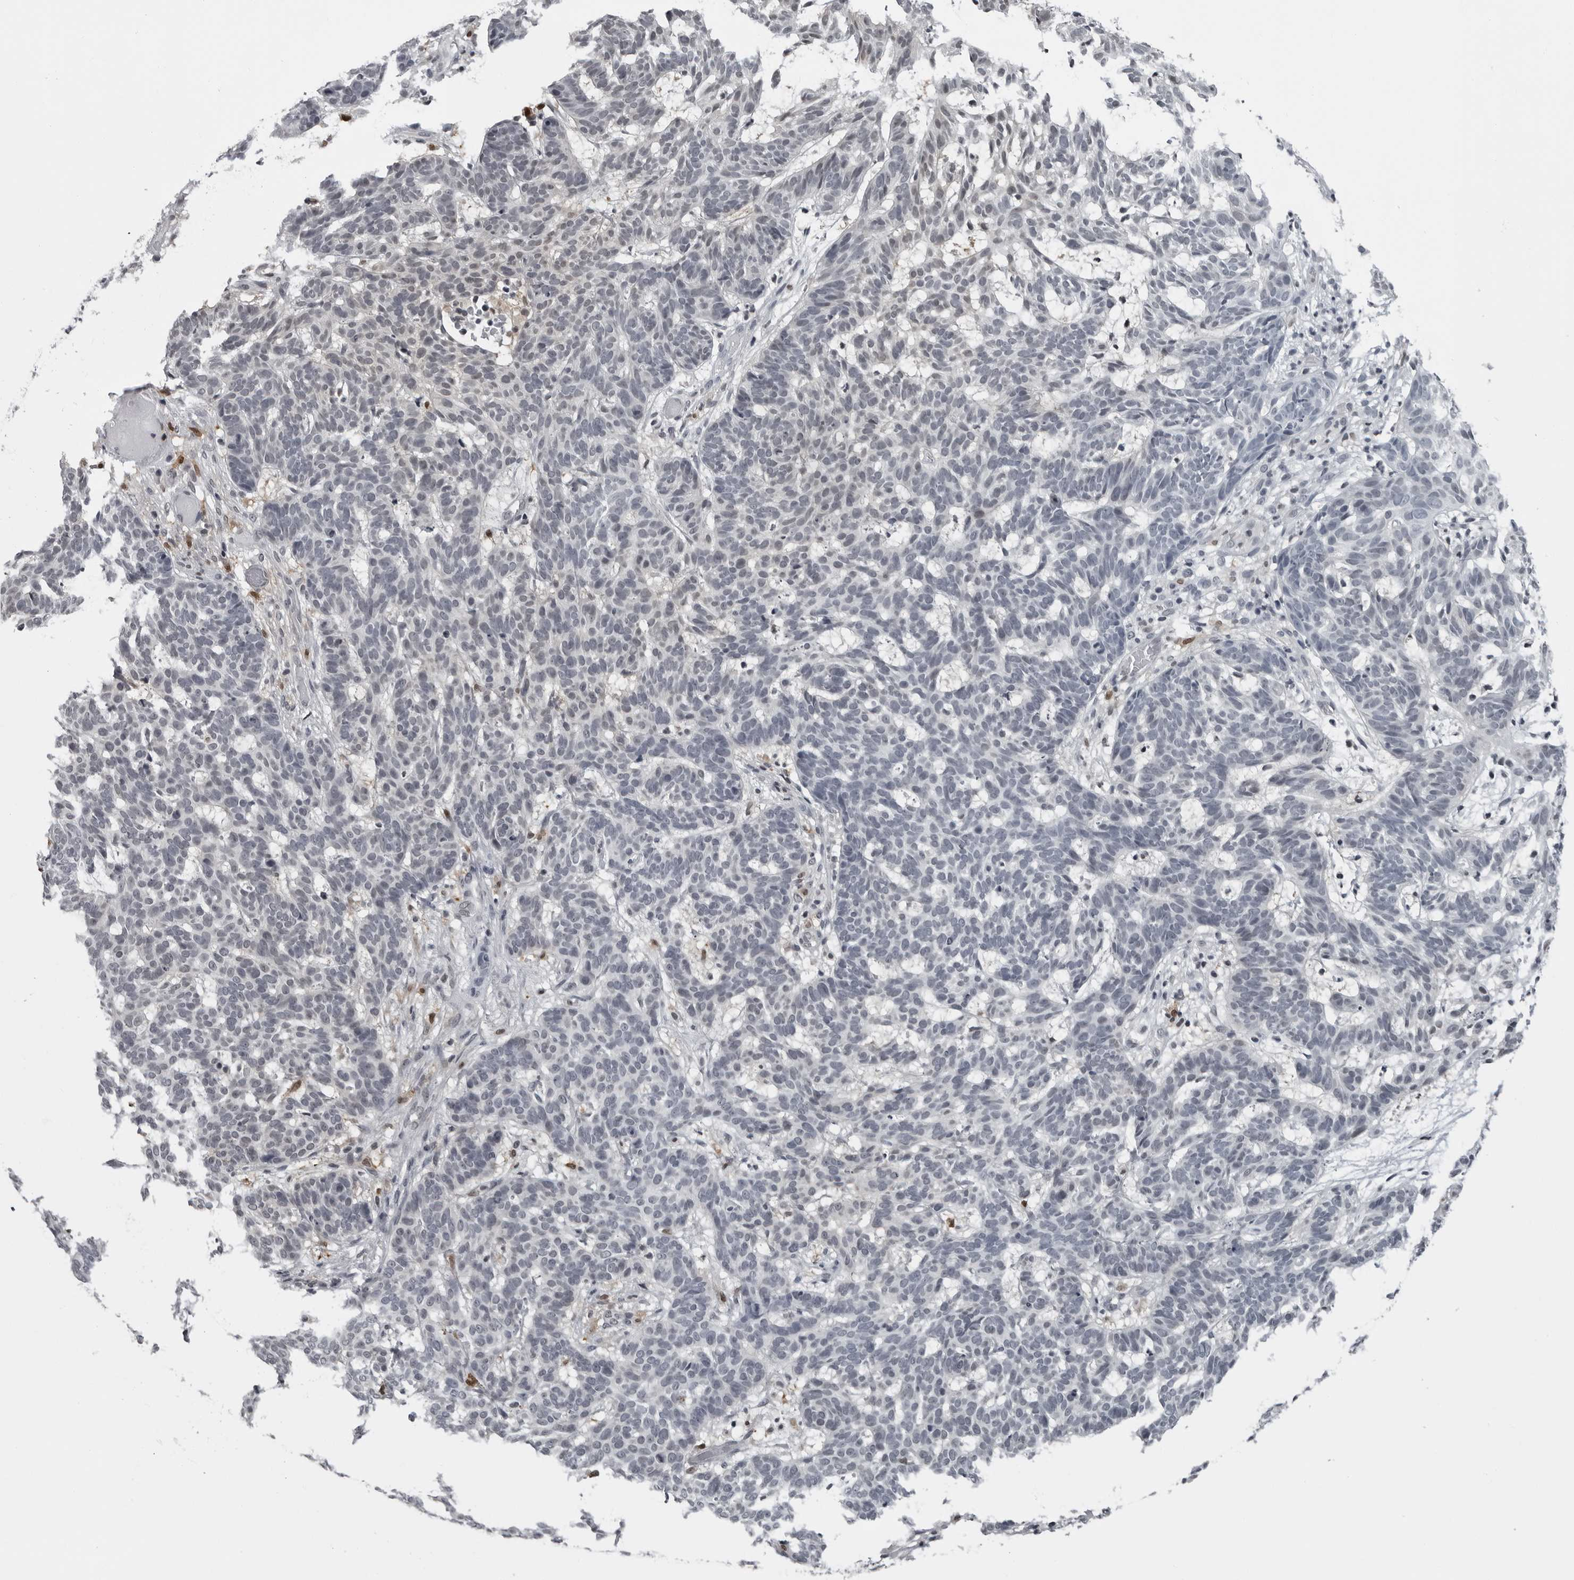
{"staining": {"intensity": "negative", "quantity": "none", "location": "none"}, "tissue": "skin cancer", "cell_type": "Tumor cells", "image_type": "cancer", "snomed": [{"axis": "morphology", "description": "Basal cell carcinoma"}, {"axis": "topography", "description": "Skin"}], "caption": "High magnification brightfield microscopy of skin cancer stained with DAB (3,3'-diaminobenzidine) (brown) and counterstained with hematoxylin (blue): tumor cells show no significant positivity. (DAB IHC with hematoxylin counter stain).", "gene": "LZIC", "patient": {"sex": "male", "age": 85}}